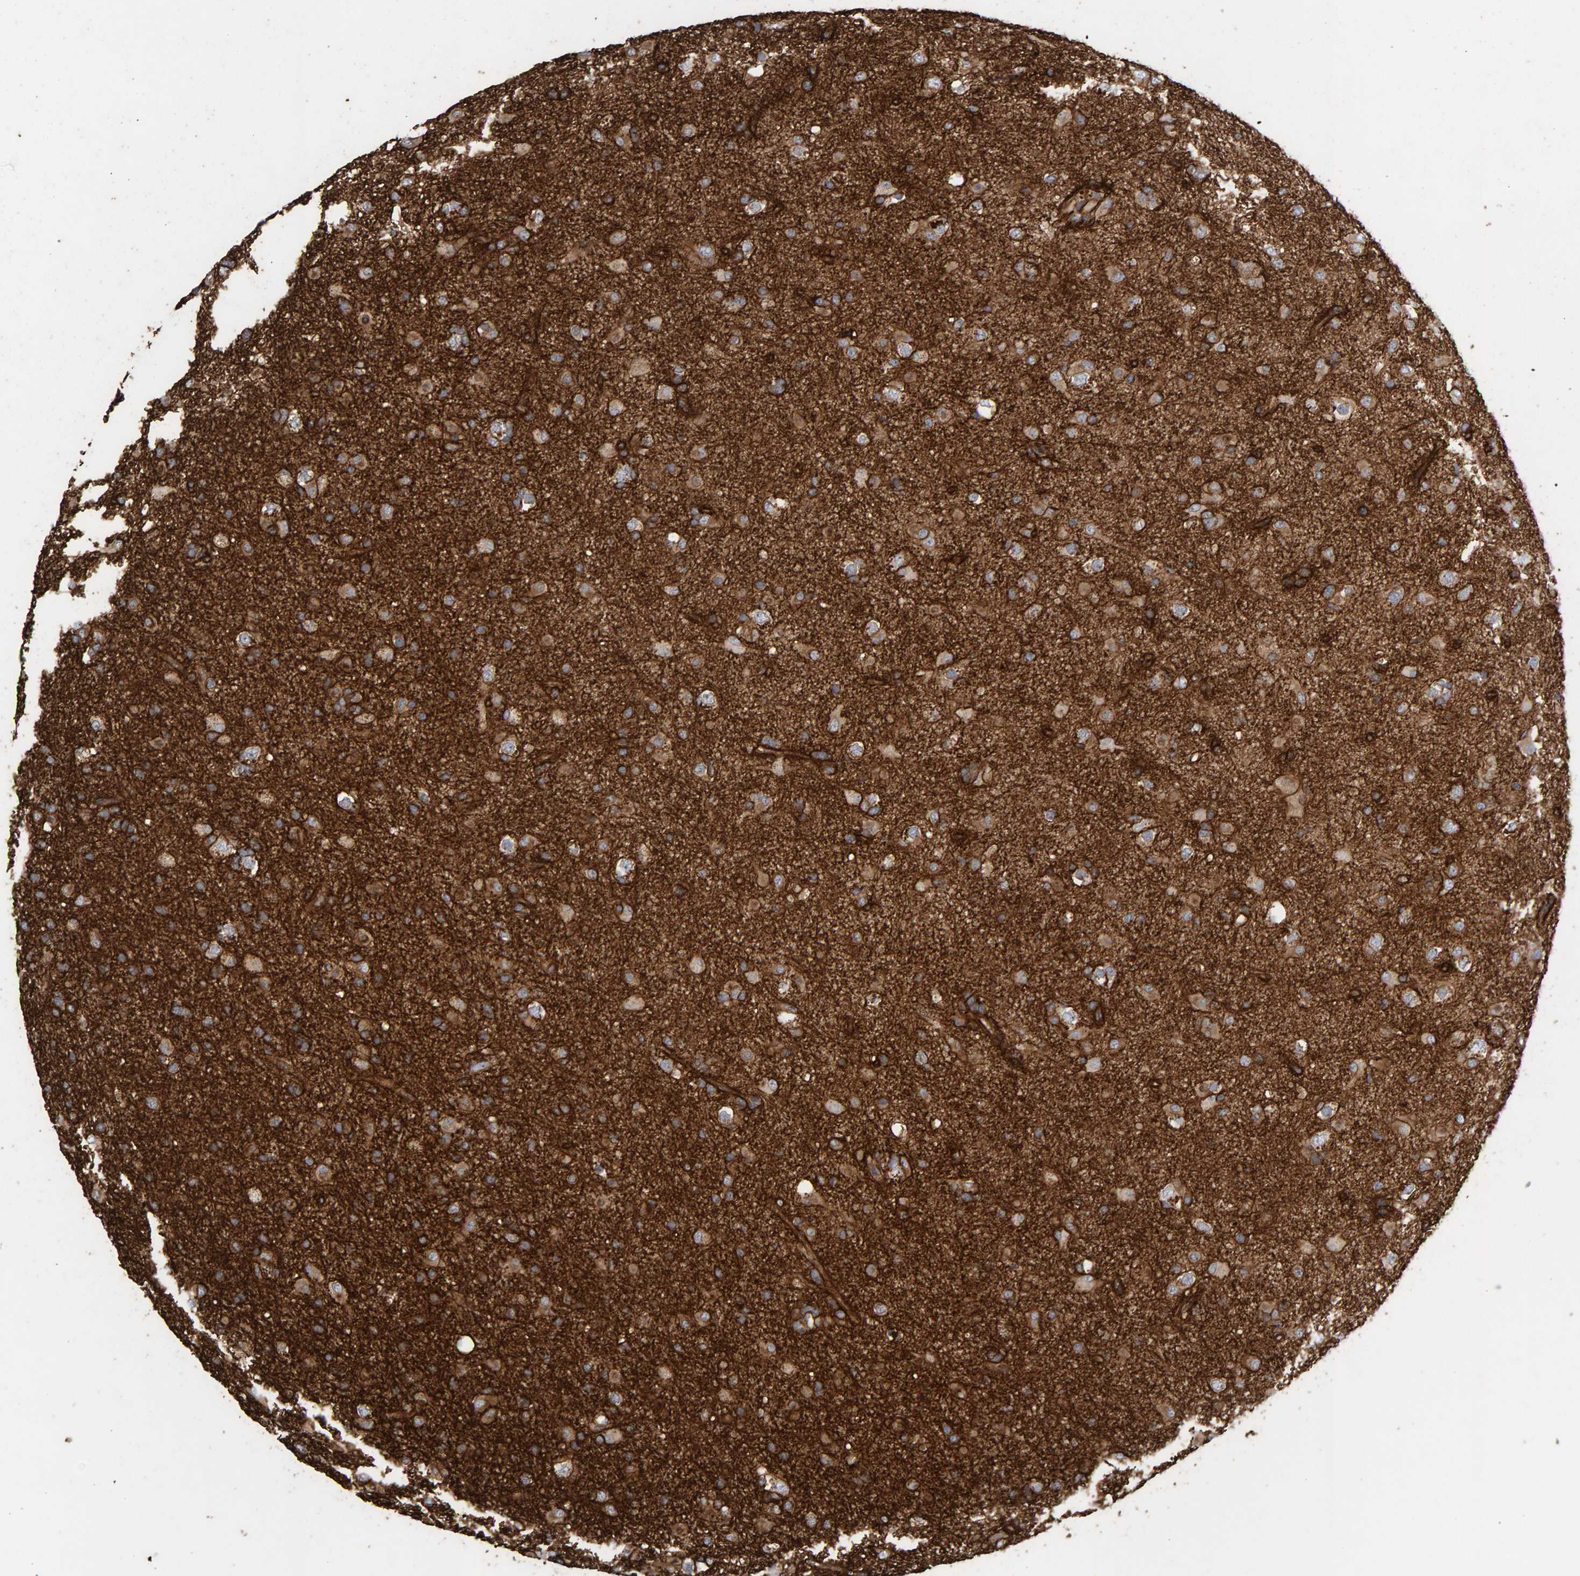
{"staining": {"intensity": "moderate", "quantity": ">75%", "location": "cytoplasmic/membranous"}, "tissue": "glioma", "cell_type": "Tumor cells", "image_type": "cancer", "snomed": [{"axis": "morphology", "description": "Glioma, malignant, Low grade"}, {"axis": "topography", "description": "Brain"}], "caption": "Protein staining of glioma tissue exhibits moderate cytoplasmic/membranous positivity in about >75% of tumor cells. (brown staining indicates protein expression, while blue staining denotes nuclei).", "gene": "ZNF347", "patient": {"sex": "male", "age": 65}}